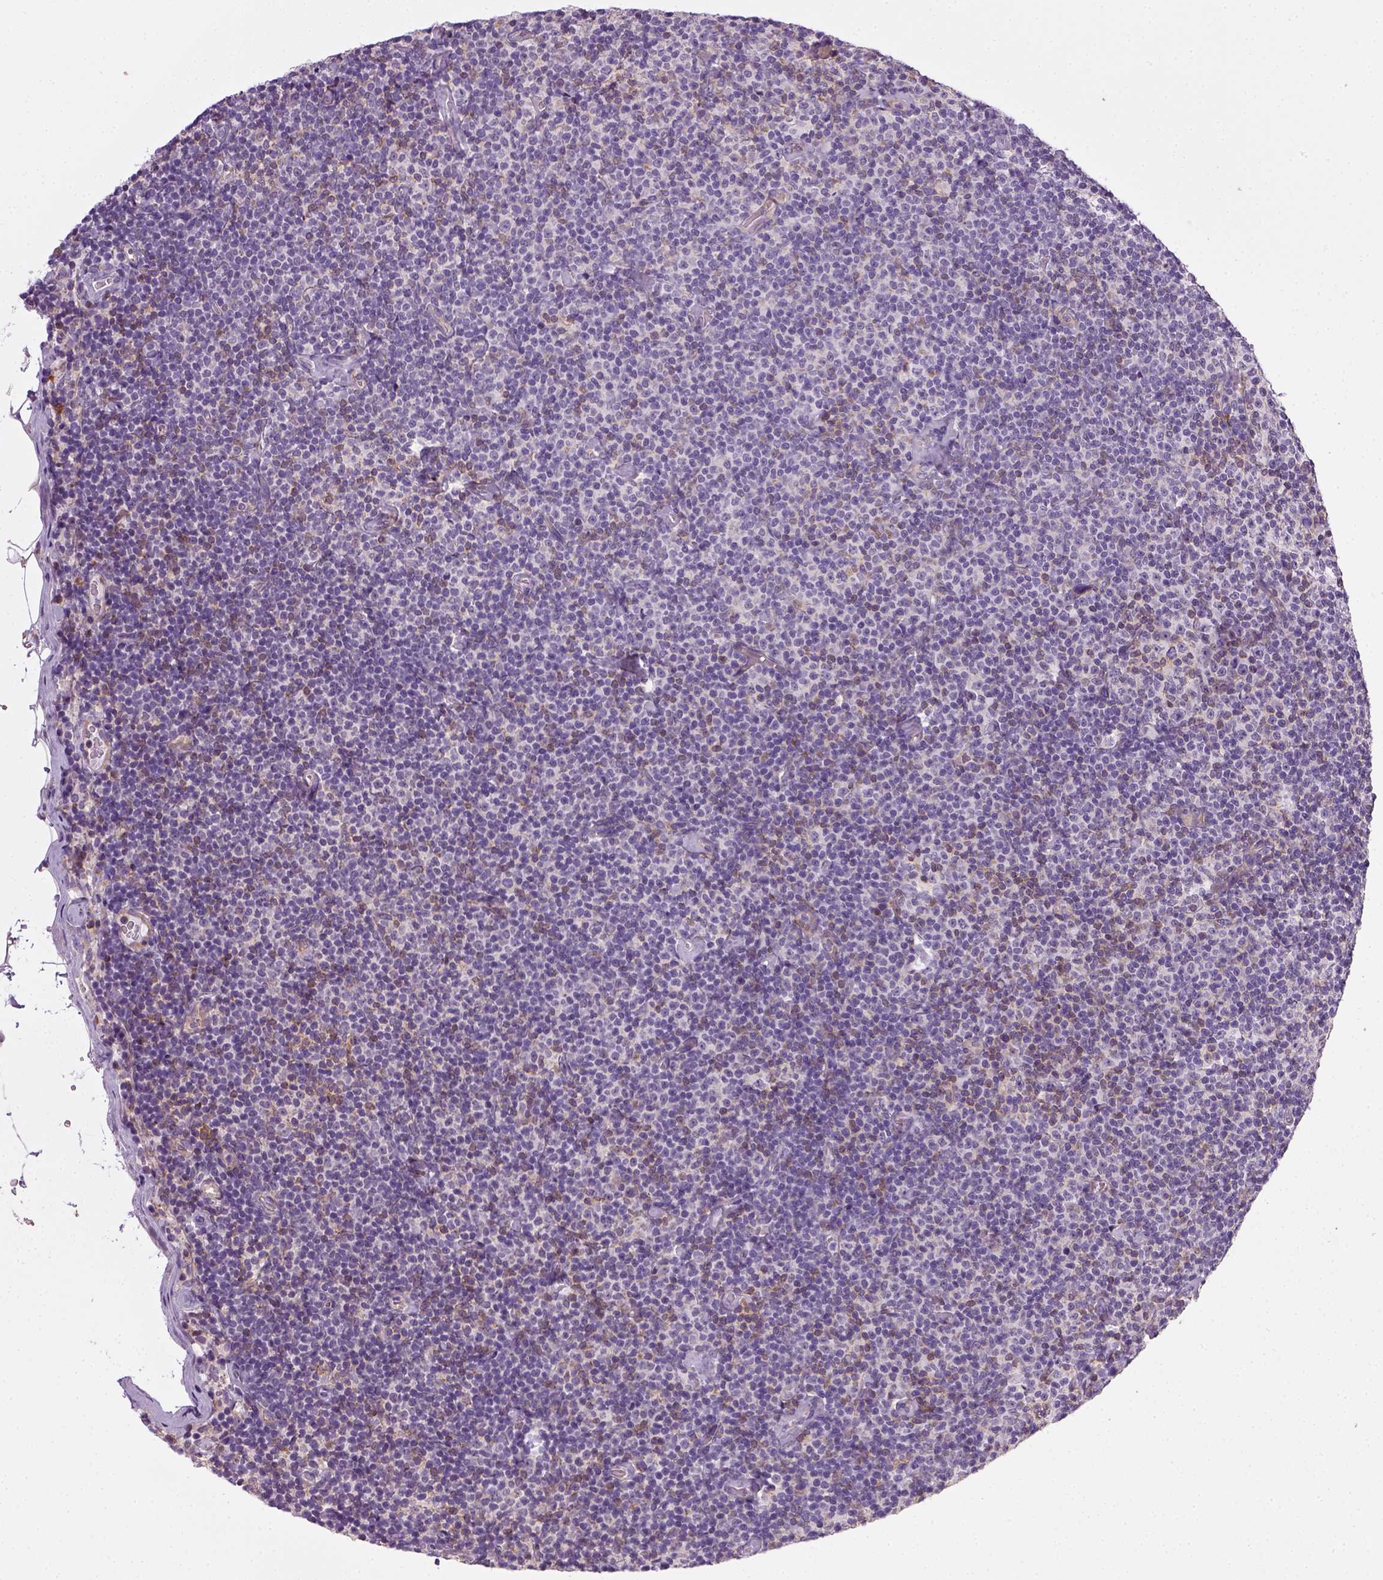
{"staining": {"intensity": "negative", "quantity": "none", "location": "none"}, "tissue": "lymphoma", "cell_type": "Tumor cells", "image_type": "cancer", "snomed": [{"axis": "morphology", "description": "Malignant lymphoma, non-Hodgkin's type, Low grade"}, {"axis": "topography", "description": "Lymph node"}], "caption": "A high-resolution micrograph shows immunohistochemistry (IHC) staining of malignant lymphoma, non-Hodgkin's type (low-grade), which displays no significant positivity in tumor cells. (DAB immunohistochemistry (IHC) visualized using brightfield microscopy, high magnification).", "gene": "TPRG1", "patient": {"sex": "male", "age": 81}}